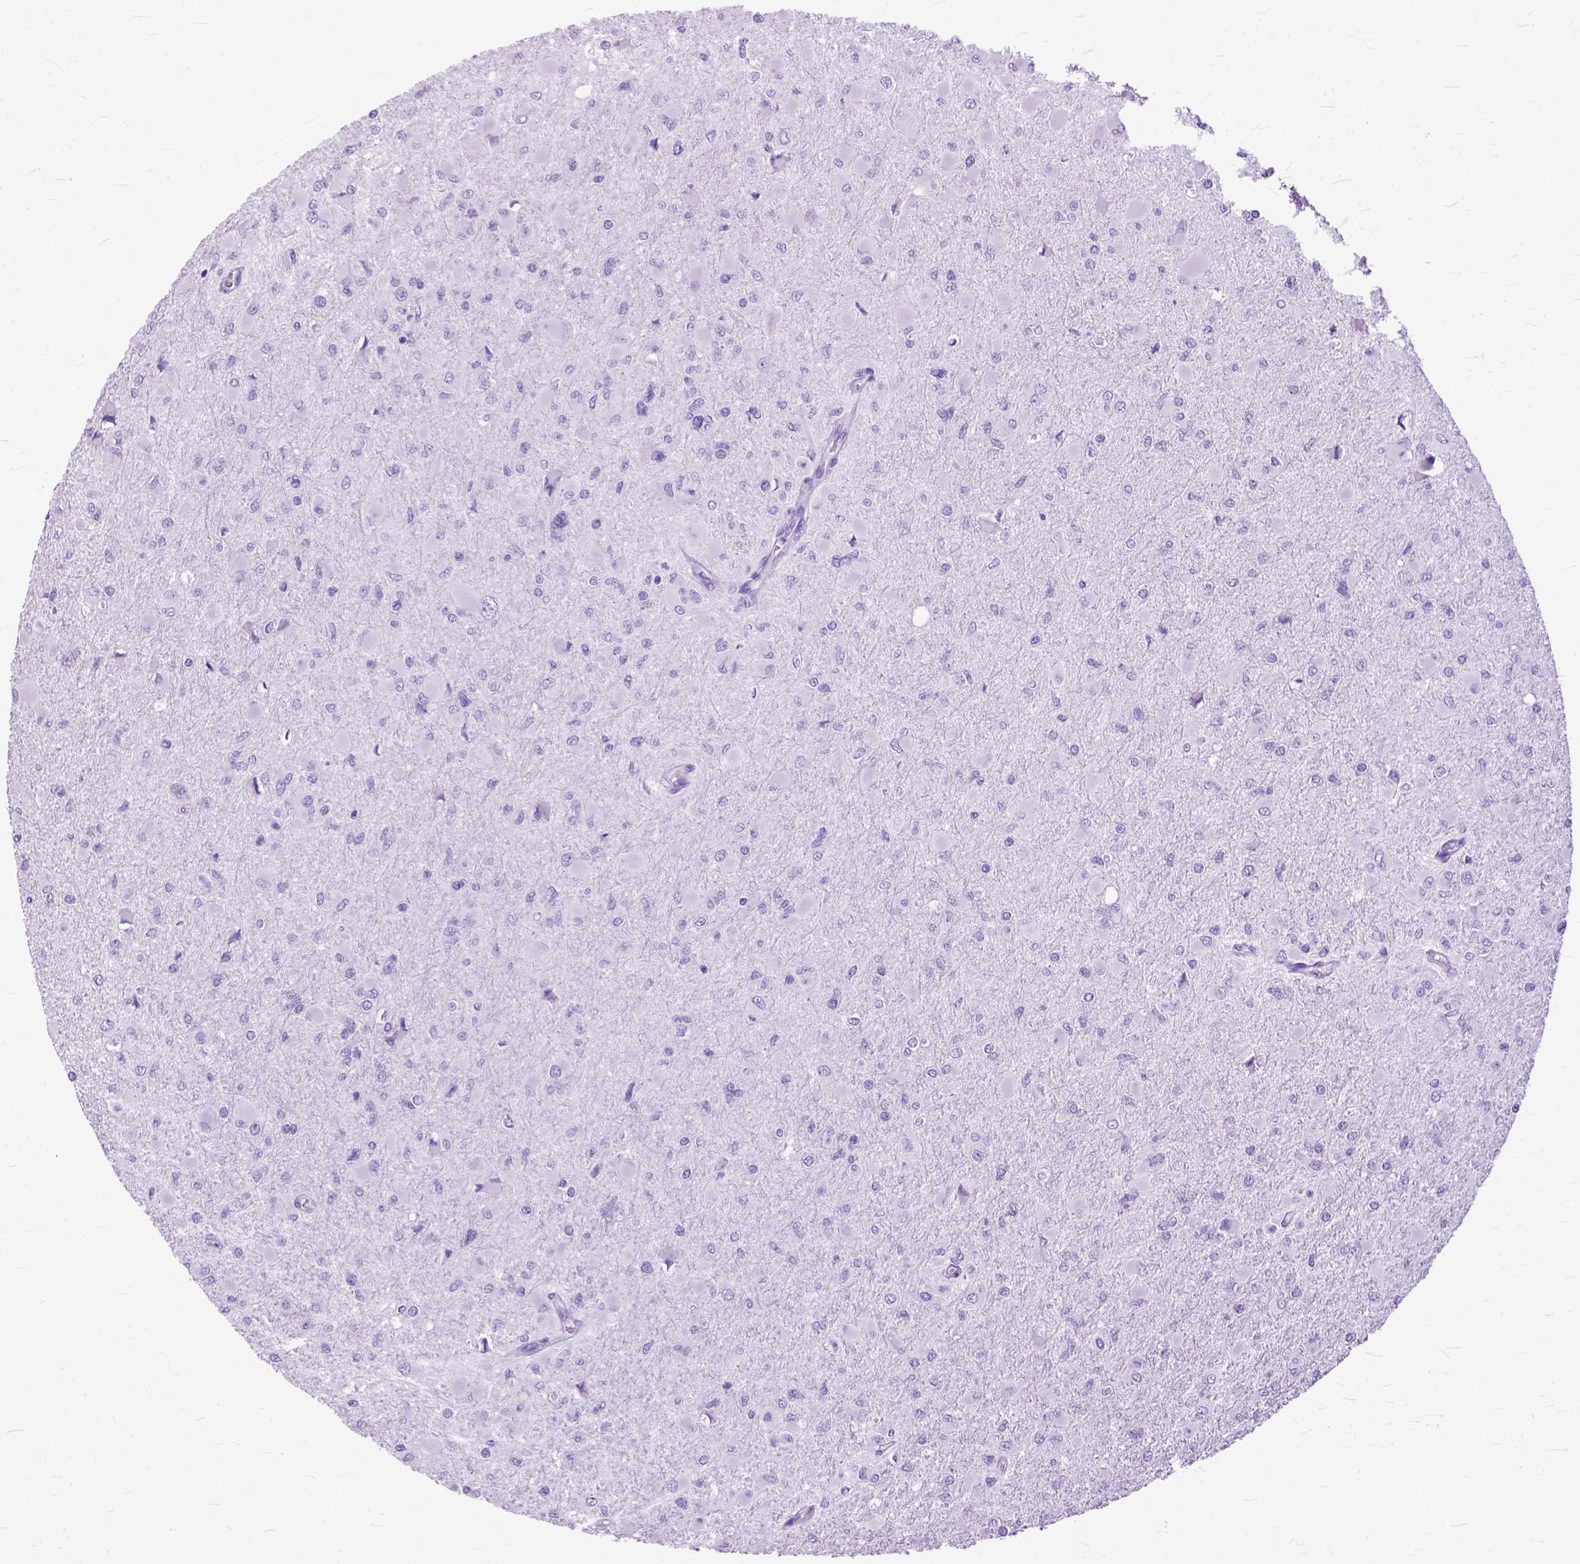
{"staining": {"intensity": "negative", "quantity": "none", "location": "none"}, "tissue": "glioma", "cell_type": "Tumor cells", "image_type": "cancer", "snomed": [{"axis": "morphology", "description": "Glioma, malignant, High grade"}, {"axis": "topography", "description": "Cerebral cortex"}], "caption": "High power microscopy image of an IHC micrograph of glioma, revealing no significant expression in tumor cells. The staining is performed using DAB (3,3'-diaminobenzidine) brown chromogen with nuclei counter-stained in using hematoxylin.", "gene": "GNGT1", "patient": {"sex": "female", "age": 36}}